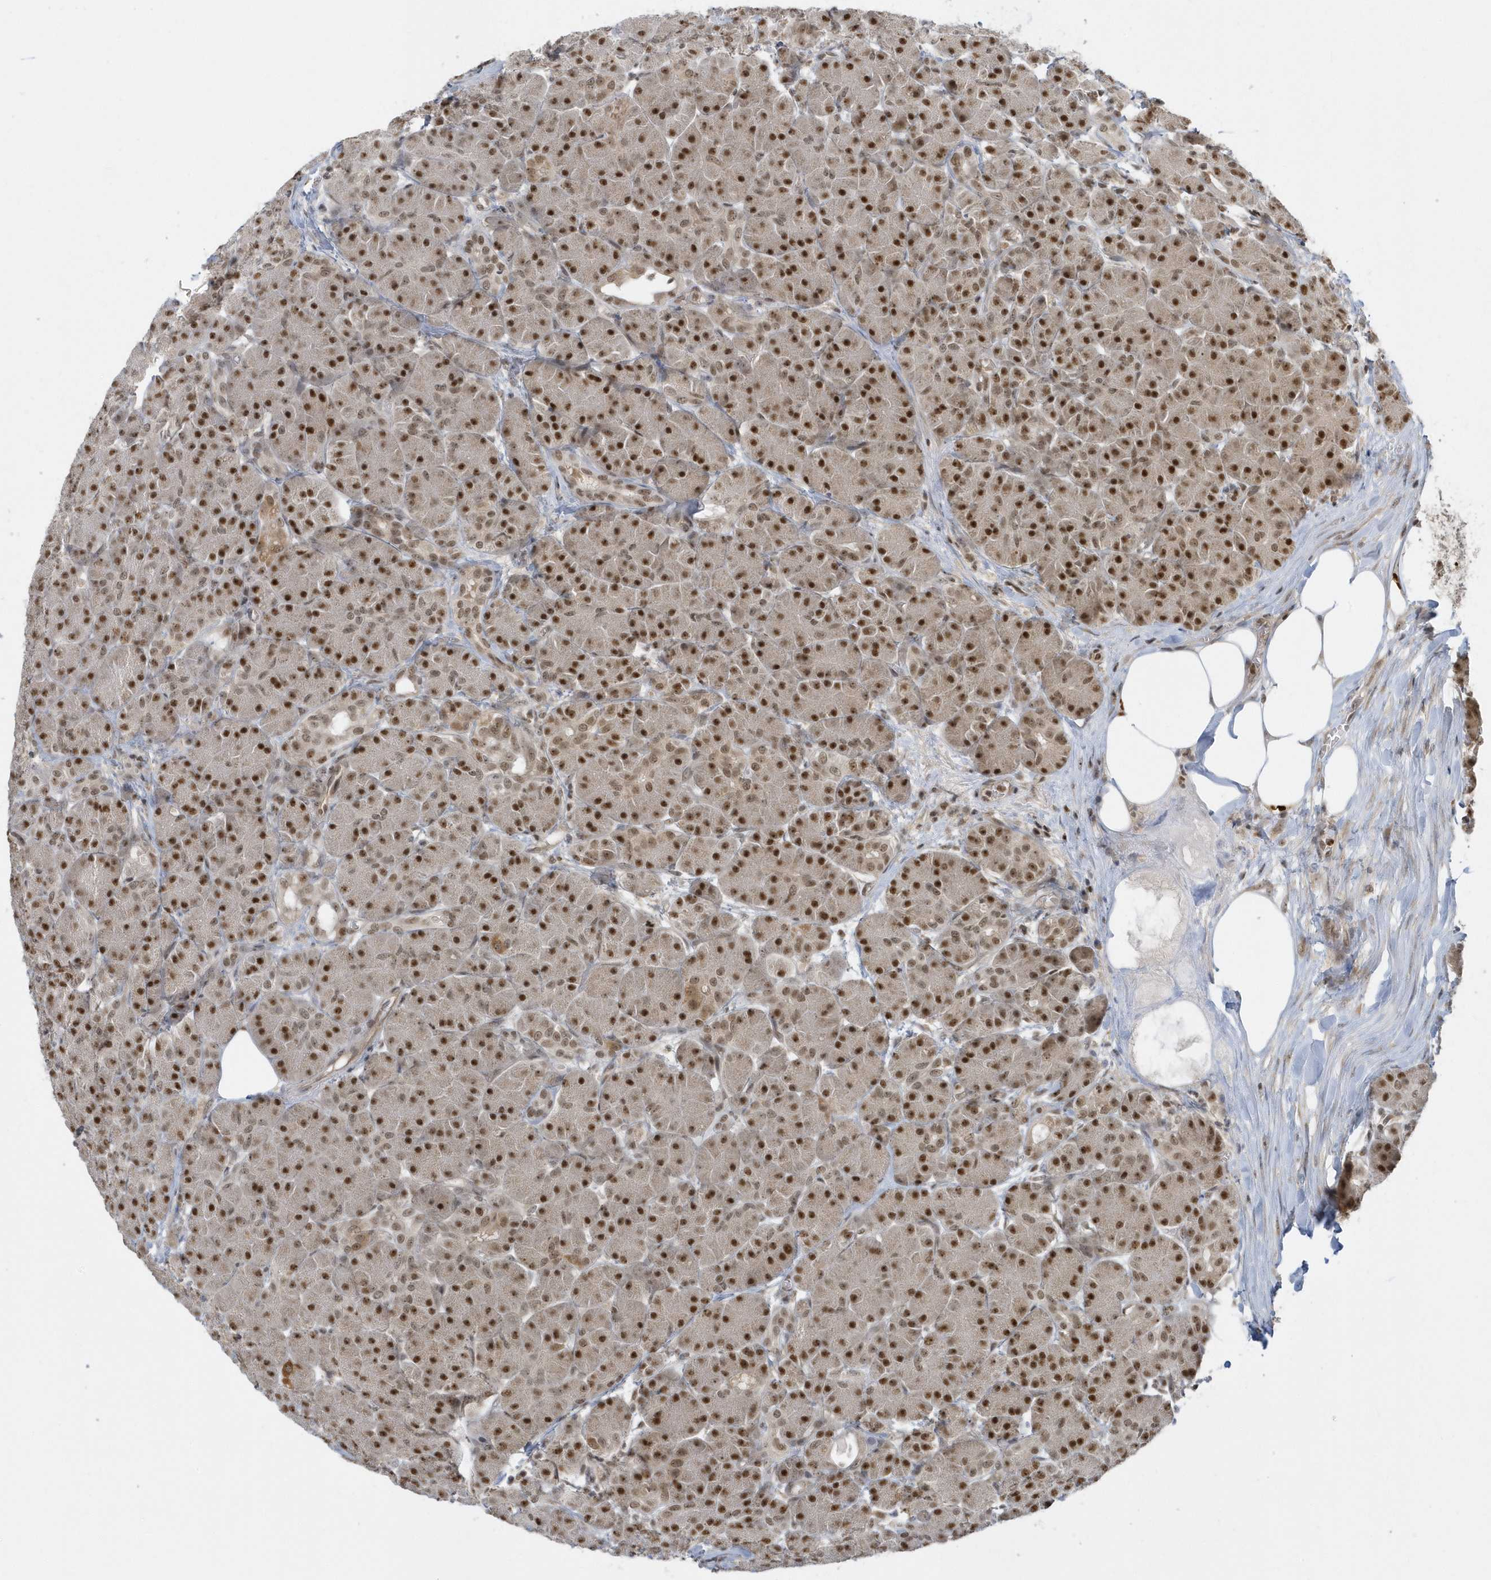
{"staining": {"intensity": "strong", "quantity": ">75%", "location": "nuclear"}, "tissue": "pancreas", "cell_type": "Exocrine glandular cells", "image_type": "normal", "snomed": [{"axis": "morphology", "description": "Normal tissue, NOS"}, {"axis": "topography", "description": "Pancreas"}], "caption": "Benign pancreas was stained to show a protein in brown. There is high levels of strong nuclear positivity in approximately >75% of exocrine glandular cells.", "gene": "ZNF740", "patient": {"sex": "male", "age": 63}}